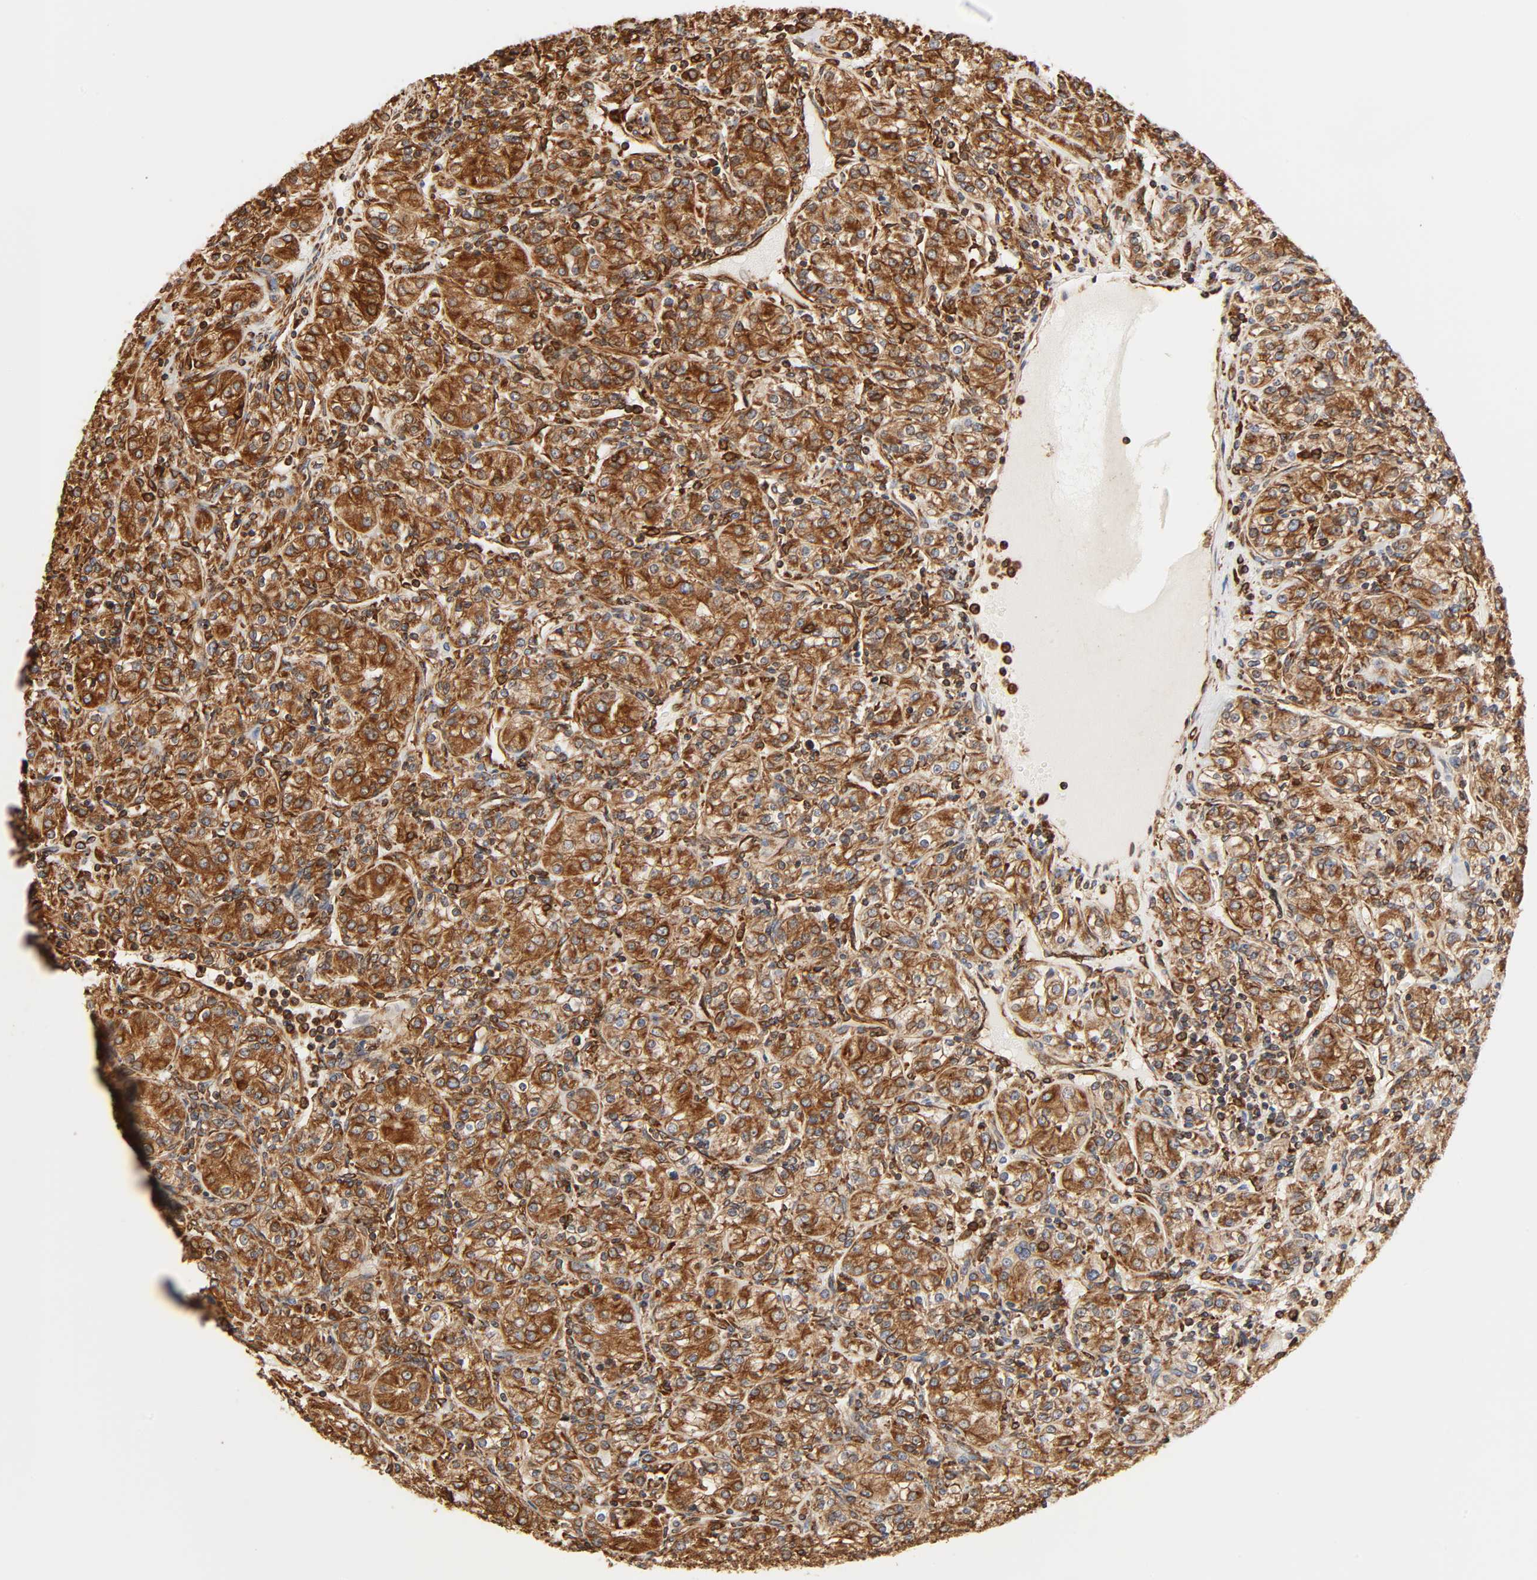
{"staining": {"intensity": "strong", "quantity": ">75%", "location": "cytoplasmic/membranous"}, "tissue": "renal cancer", "cell_type": "Tumor cells", "image_type": "cancer", "snomed": [{"axis": "morphology", "description": "Adenocarcinoma, NOS"}, {"axis": "topography", "description": "Kidney"}], "caption": "There is high levels of strong cytoplasmic/membranous expression in tumor cells of renal cancer, as demonstrated by immunohistochemical staining (brown color).", "gene": "BCAP31", "patient": {"sex": "male", "age": 77}}